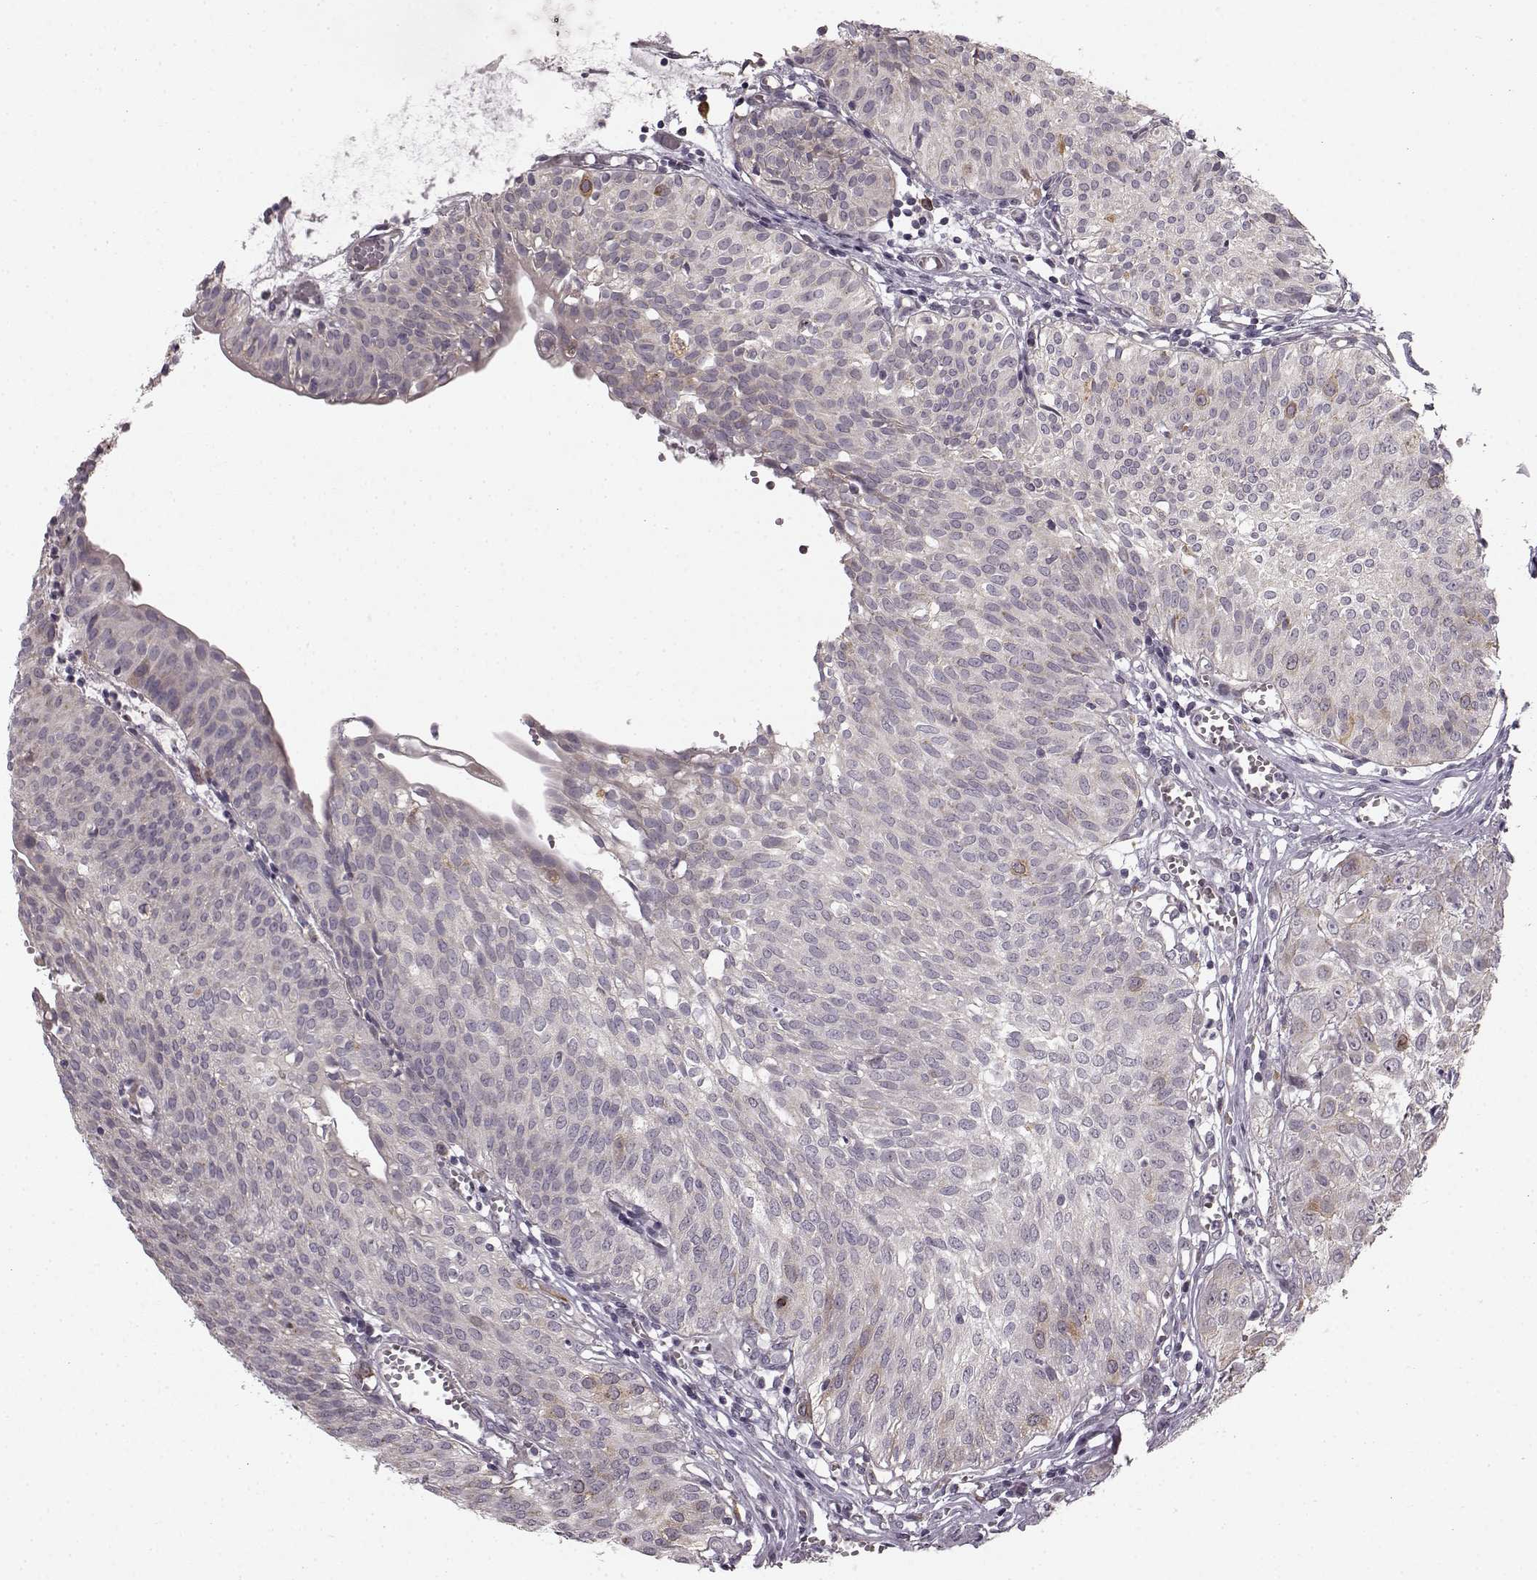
{"staining": {"intensity": "weak", "quantity": "<25%", "location": "cytoplasmic/membranous"}, "tissue": "urothelial cancer", "cell_type": "Tumor cells", "image_type": "cancer", "snomed": [{"axis": "morphology", "description": "Urothelial carcinoma, High grade"}, {"axis": "topography", "description": "Urinary bladder"}], "caption": "This is an immunohistochemistry micrograph of urothelial cancer. There is no staining in tumor cells.", "gene": "HMMR", "patient": {"sex": "male", "age": 57}}